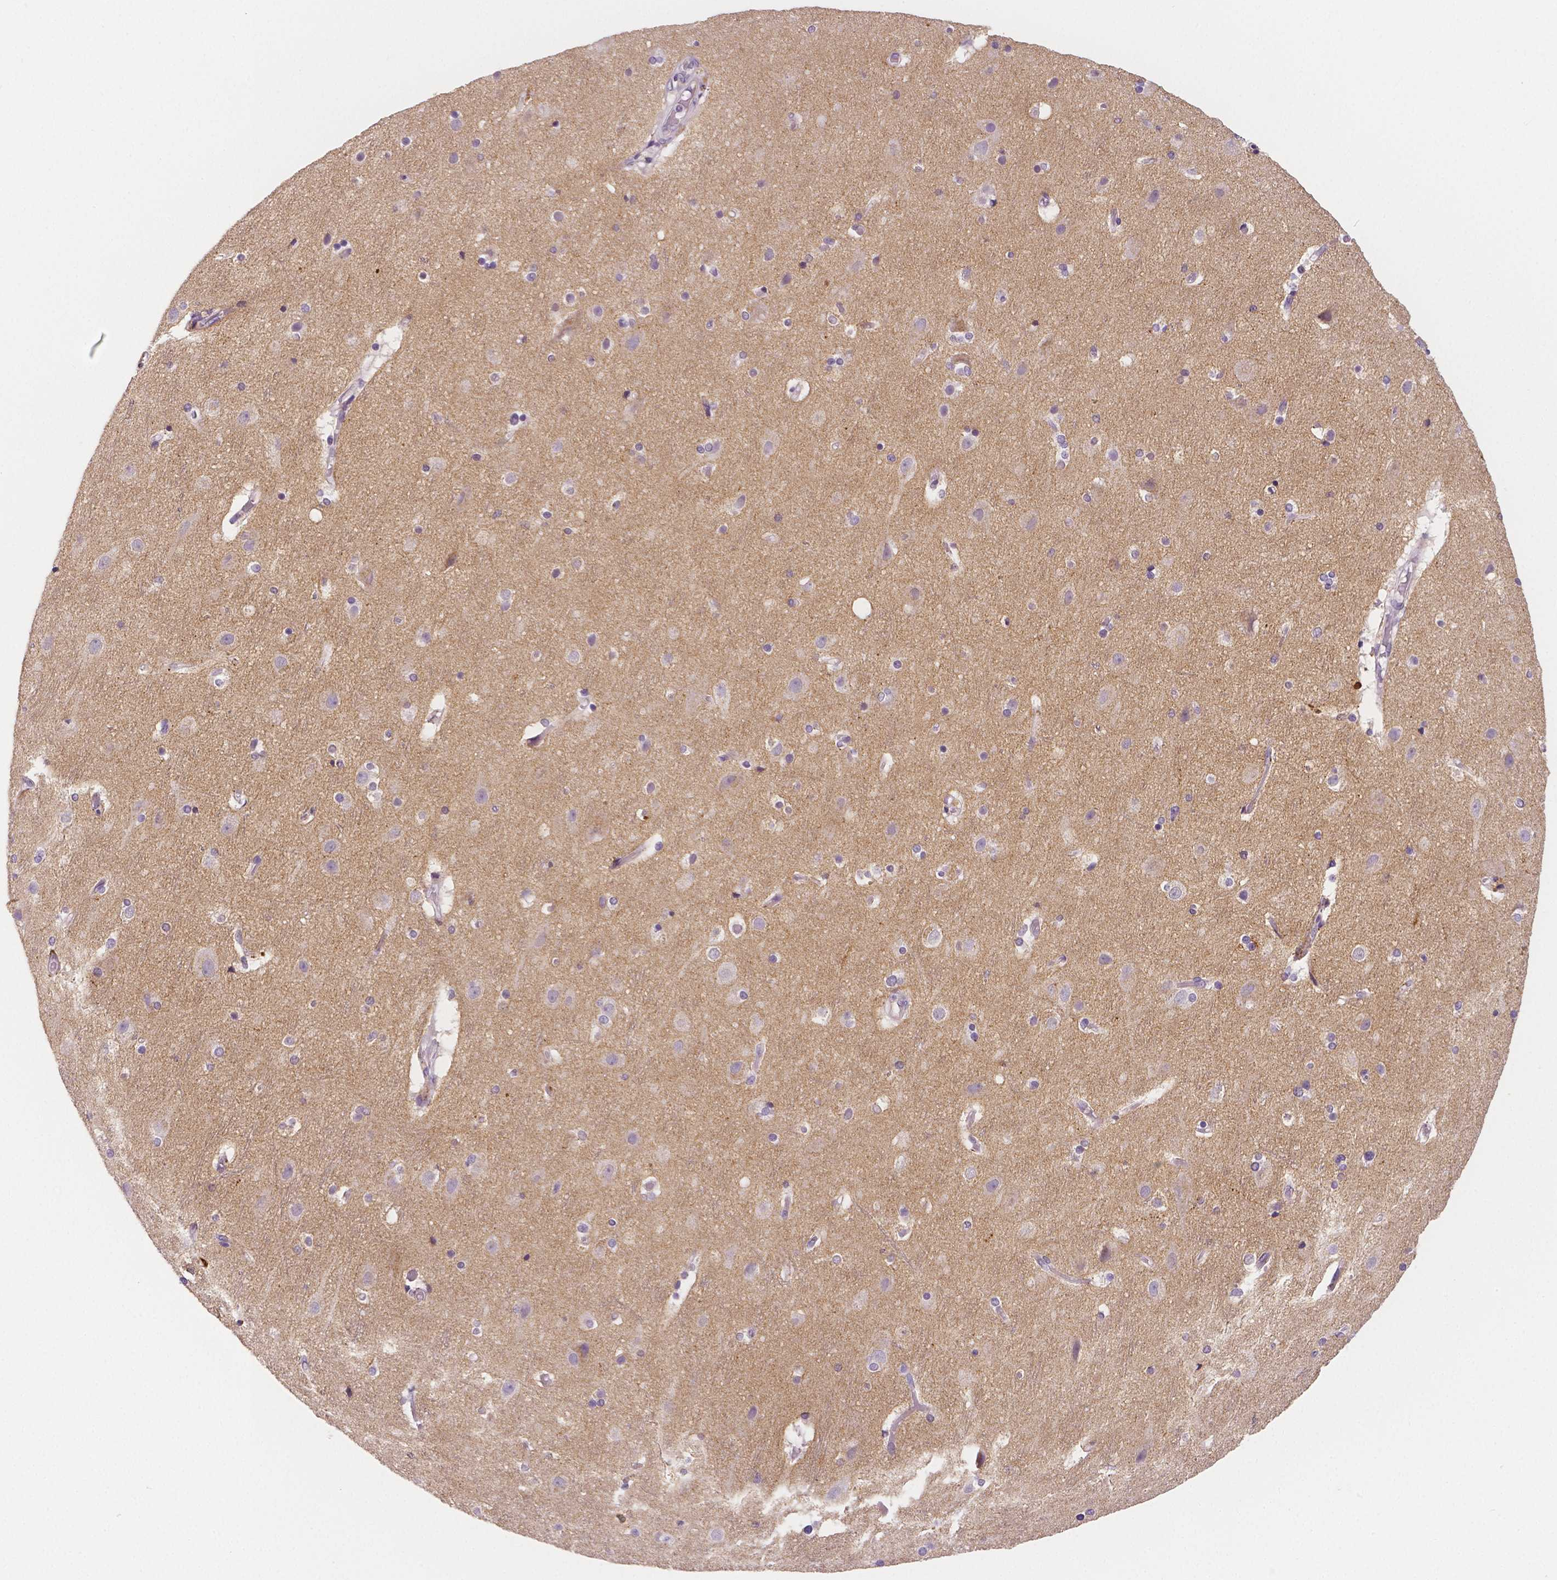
{"staining": {"intensity": "weak", "quantity": "25%-75%", "location": "cytoplasmic/membranous"}, "tissue": "cerebral cortex", "cell_type": "Endothelial cells", "image_type": "normal", "snomed": [{"axis": "morphology", "description": "Normal tissue, NOS"}, {"axis": "topography", "description": "Cerebral cortex"}], "caption": "Protein staining of normal cerebral cortex demonstrates weak cytoplasmic/membranous expression in about 25%-75% of endothelial cells. The staining was performed using DAB, with brown indicating positive protein expression. Nuclei are stained blue with hematoxylin.", "gene": "TSPAN7", "patient": {"sex": "female", "age": 52}}